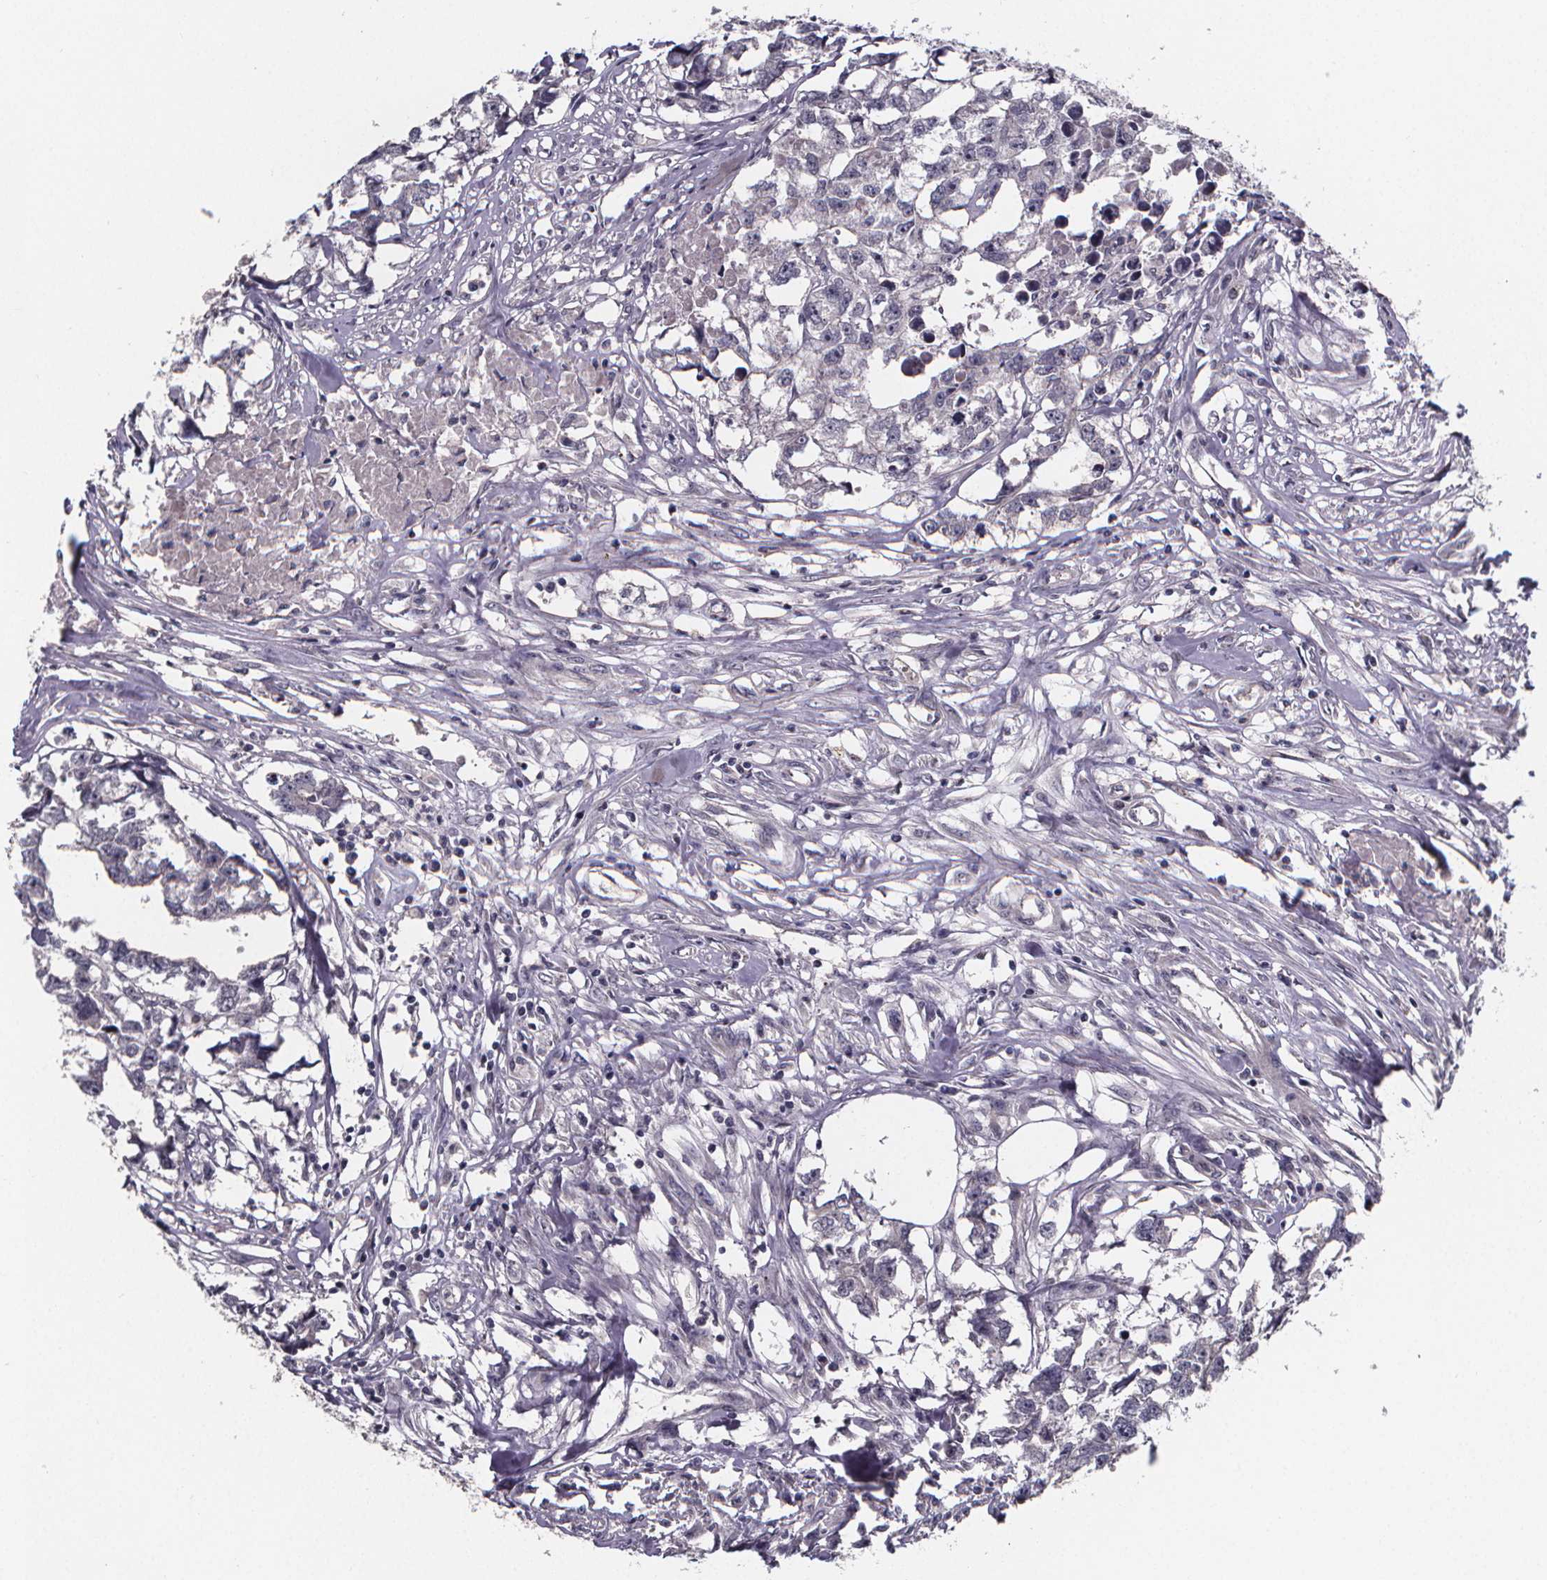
{"staining": {"intensity": "negative", "quantity": "none", "location": "none"}, "tissue": "testis cancer", "cell_type": "Tumor cells", "image_type": "cancer", "snomed": [{"axis": "morphology", "description": "Carcinoma, Embryonal, NOS"}, {"axis": "morphology", "description": "Teratoma, malignant, NOS"}, {"axis": "topography", "description": "Testis"}], "caption": "There is no significant positivity in tumor cells of testis teratoma (malignant).", "gene": "AGT", "patient": {"sex": "male", "age": 44}}